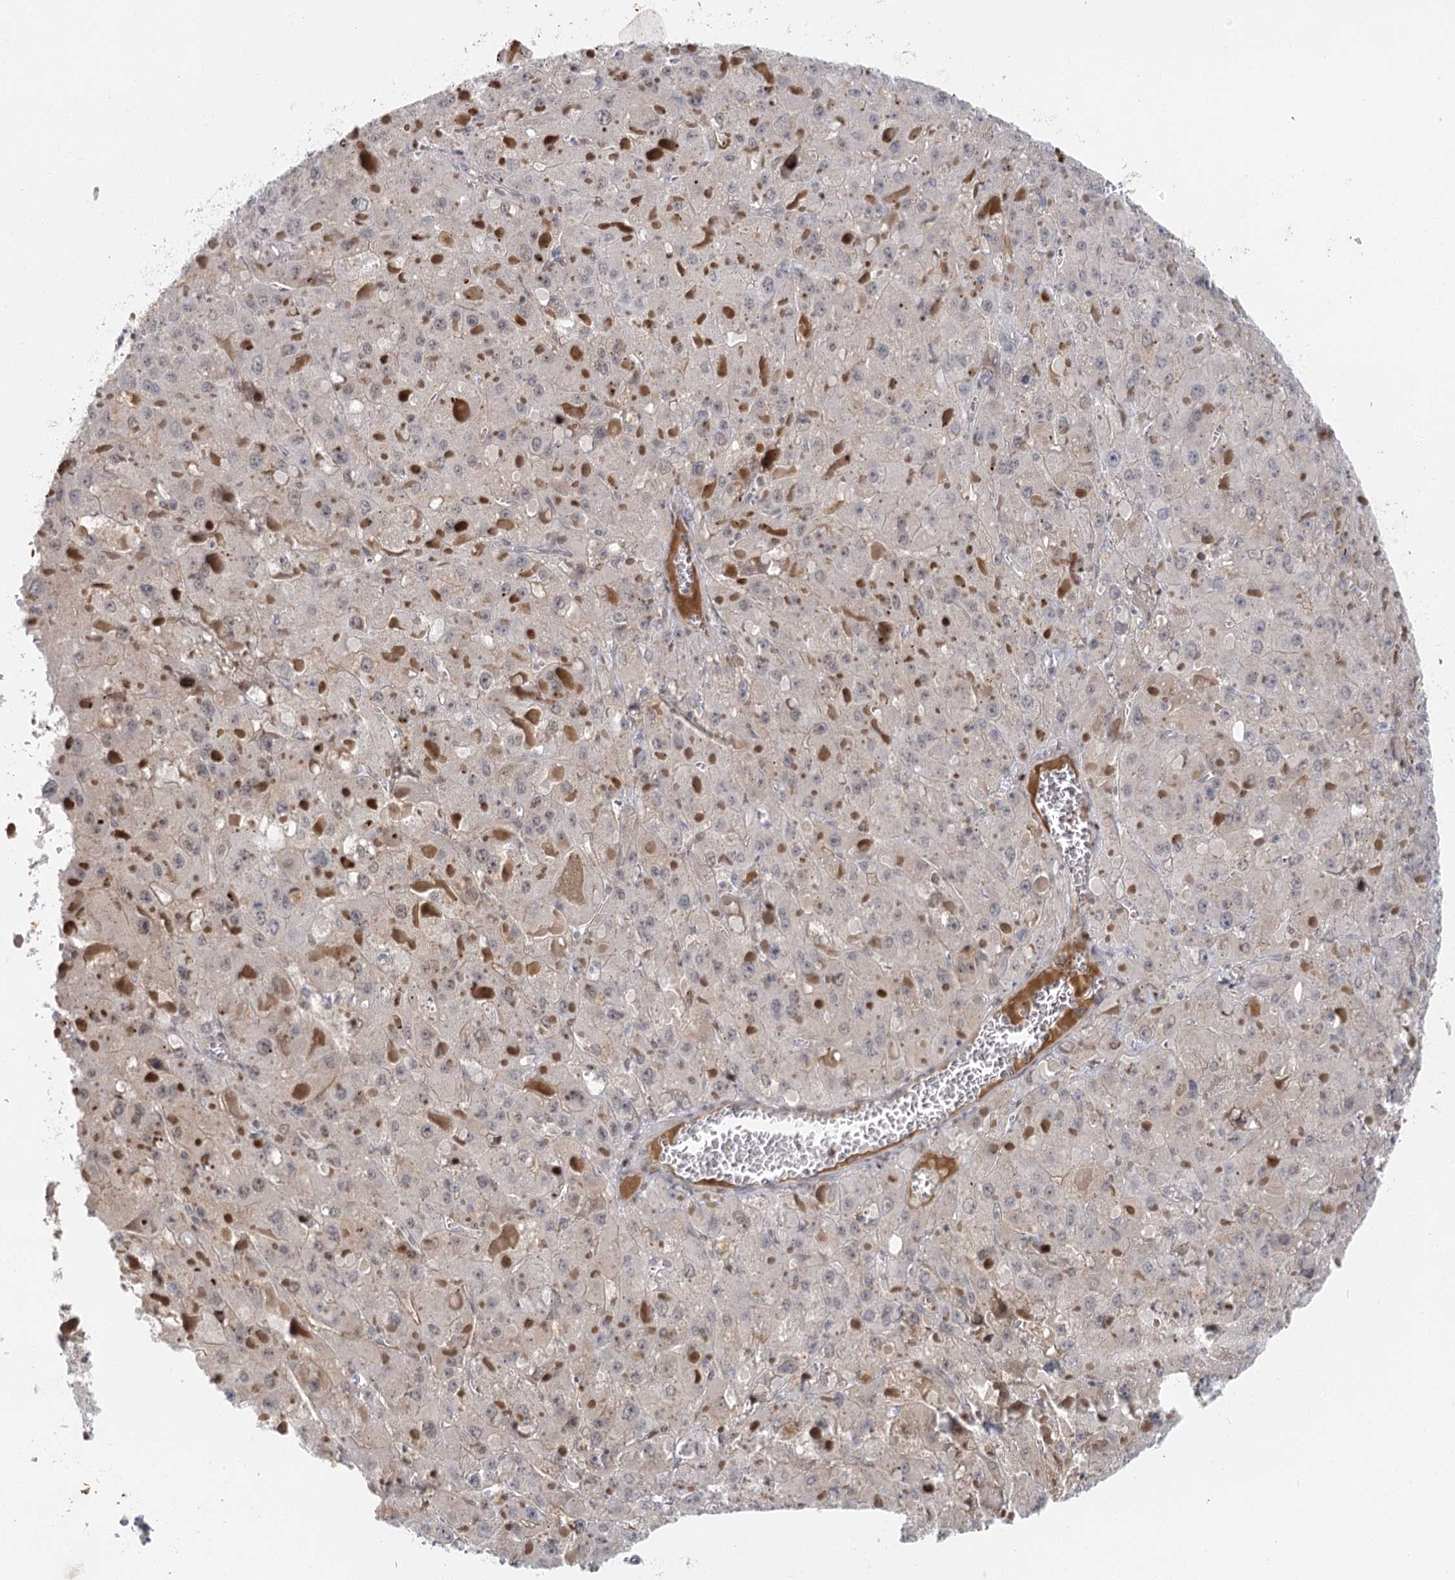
{"staining": {"intensity": "weak", "quantity": "<25%", "location": "cytoplasmic/membranous"}, "tissue": "liver cancer", "cell_type": "Tumor cells", "image_type": "cancer", "snomed": [{"axis": "morphology", "description": "Carcinoma, Hepatocellular, NOS"}, {"axis": "topography", "description": "Liver"}], "caption": "Histopathology image shows no protein expression in tumor cells of liver cancer (hepatocellular carcinoma) tissue. (DAB immunohistochemistry (IHC) with hematoxylin counter stain).", "gene": "IL11RA", "patient": {"sex": "female", "age": 73}}